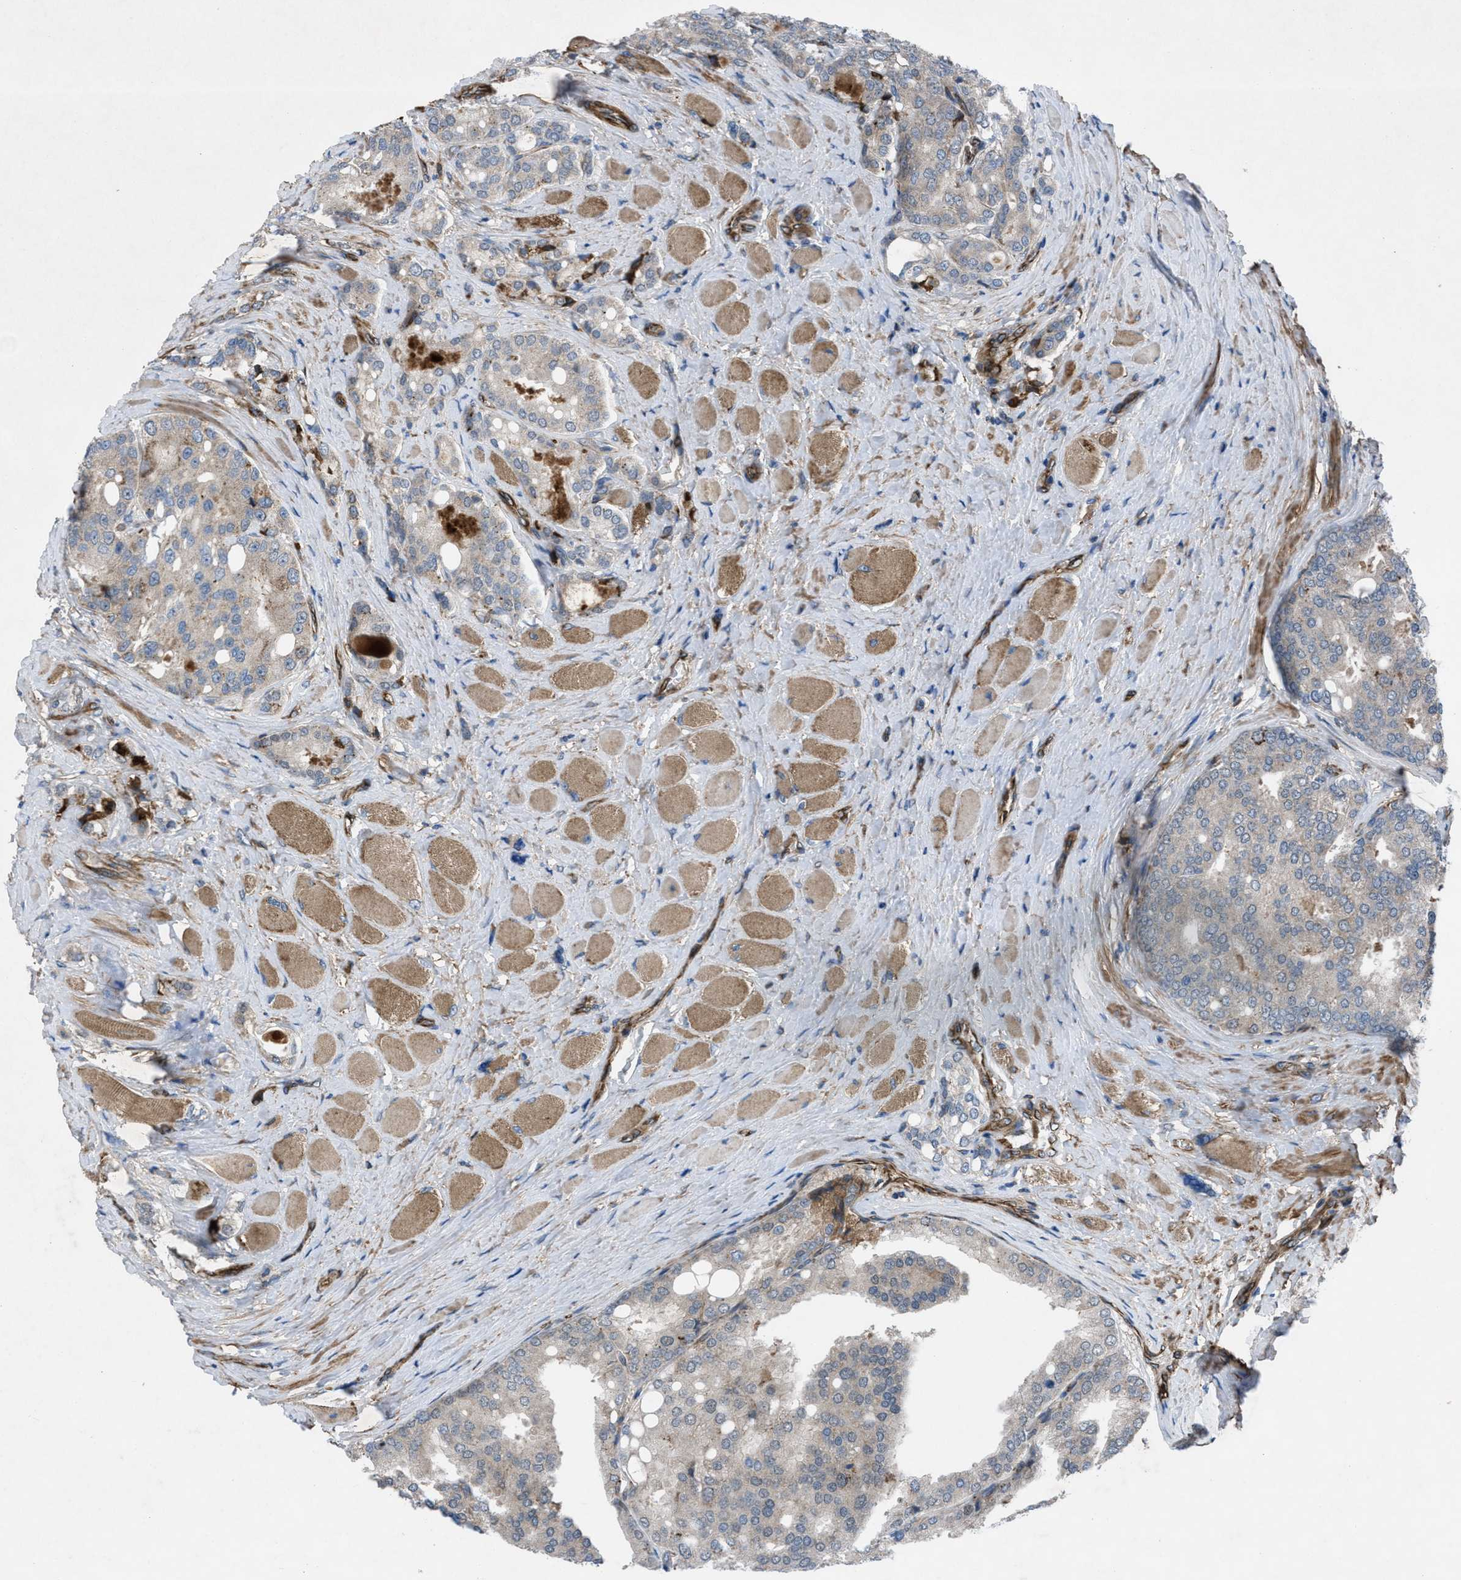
{"staining": {"intensity": "weak", "quantity": "<25%", "location": "cytoplasmic/membranous,nuclear"}, "tissue": "prostate cancer", "cell_type": "Tumor cells", "image_type": "cancer", "snomed": [{"axis": "morphology", "description": "Adenocarcinoma, High grade"}, {"axis": "topography", "description": "Prostate"}], "caption": "This histopathology image is of prostate high-grade adenocarcinoma stained with immunohistochemistry (IHC) to label a protein in brown with the nuclei are counter-stained blue. There is no expression in tumor cells.", "gene": "SLC6A9", "patient": {"sex": "male", "age": 50}}